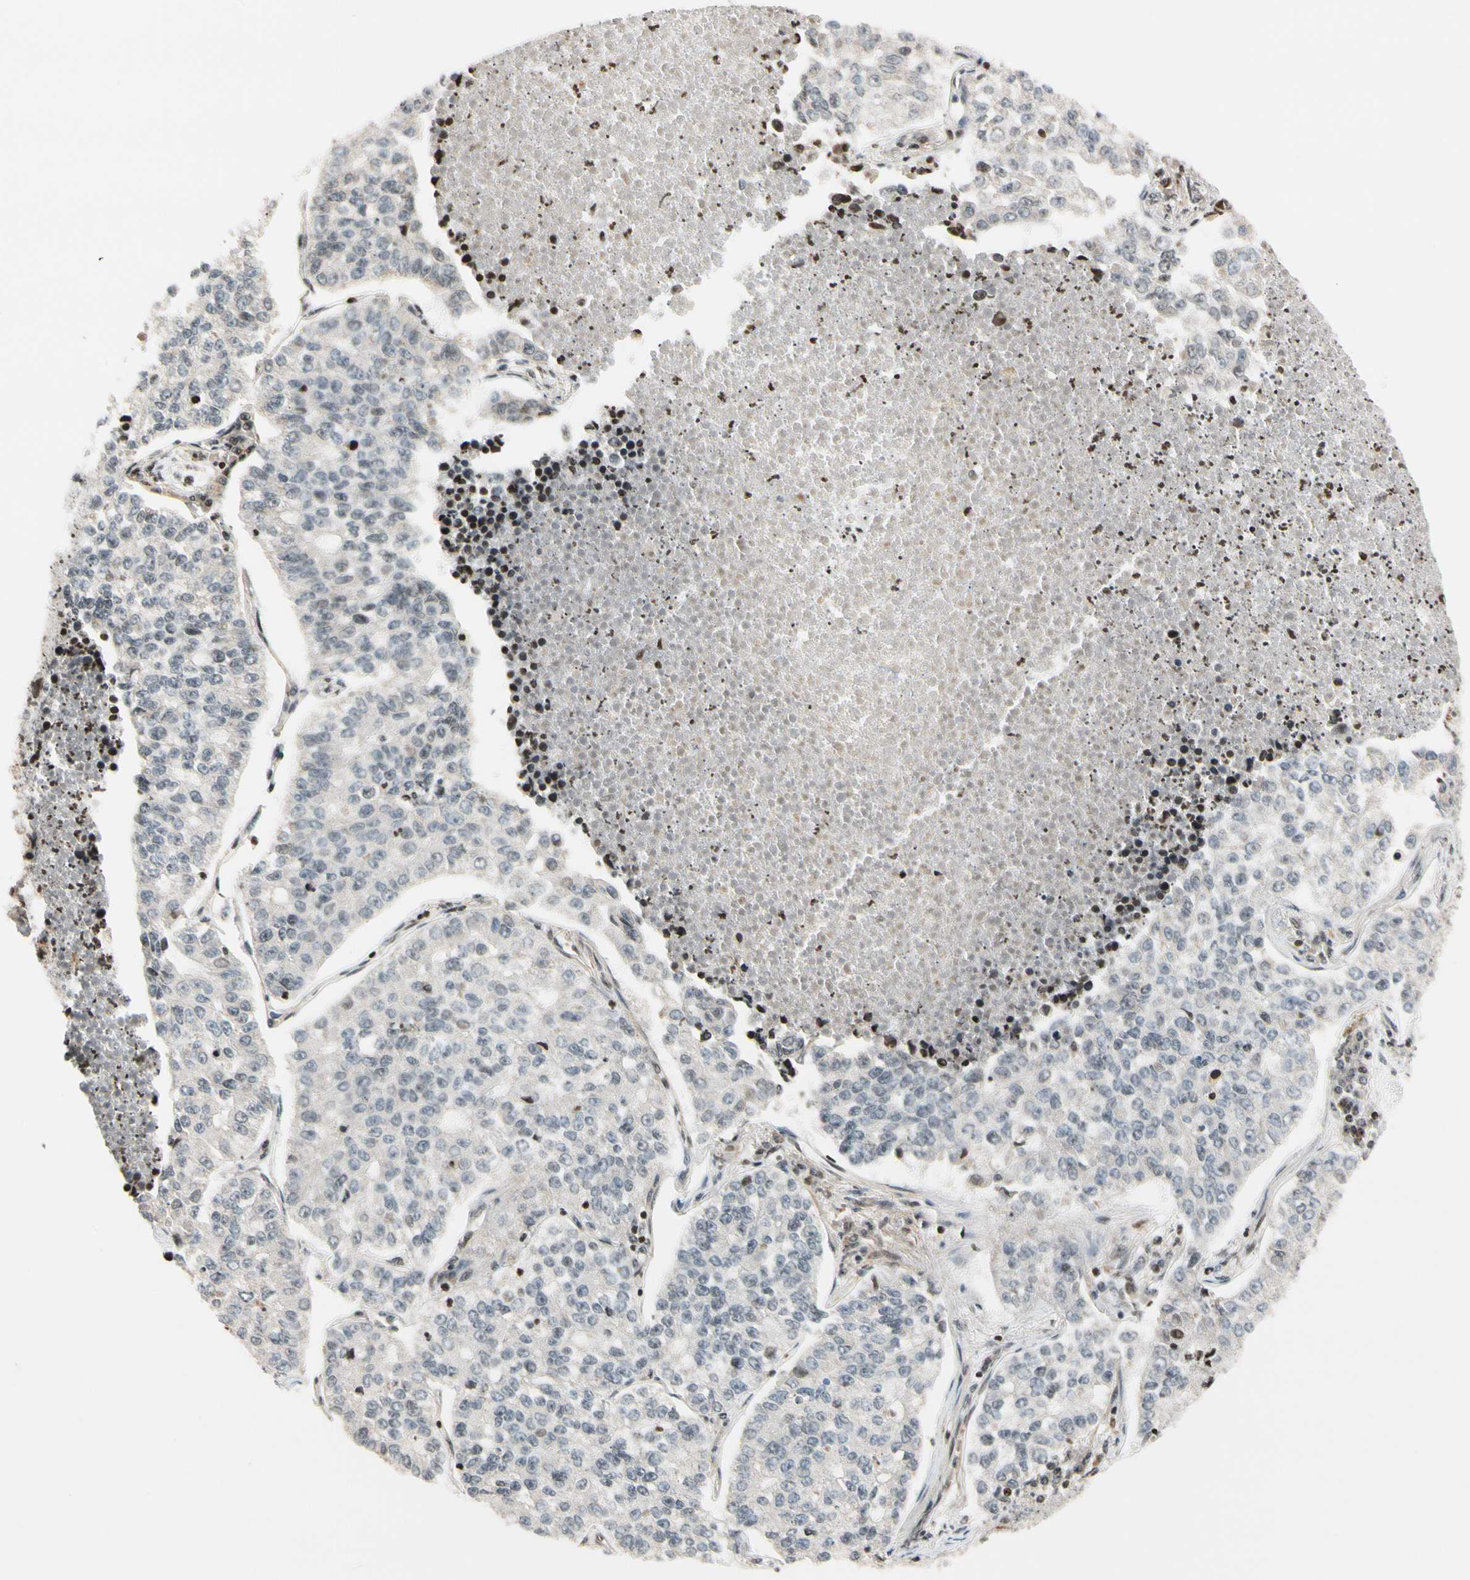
{"staining": {"intensity": "negative", "quantity": "none", "location": "none"}, "tissue": "lung cancer", "cell_type": "Tumor cells", "image_type": "cancer", "snomed": [{"axis": "morphology", "description": "Adenocarcinoma, NOS"}, {"axis": "topography", "description": "Lung"}], "caption": "The immunohistochemistry histopathology image has no significant positivity in tumor cells of adenocarcinoma (lung) tissue.", "gene": "CDK7", "patient": {"sex": "male", "age": 49}}